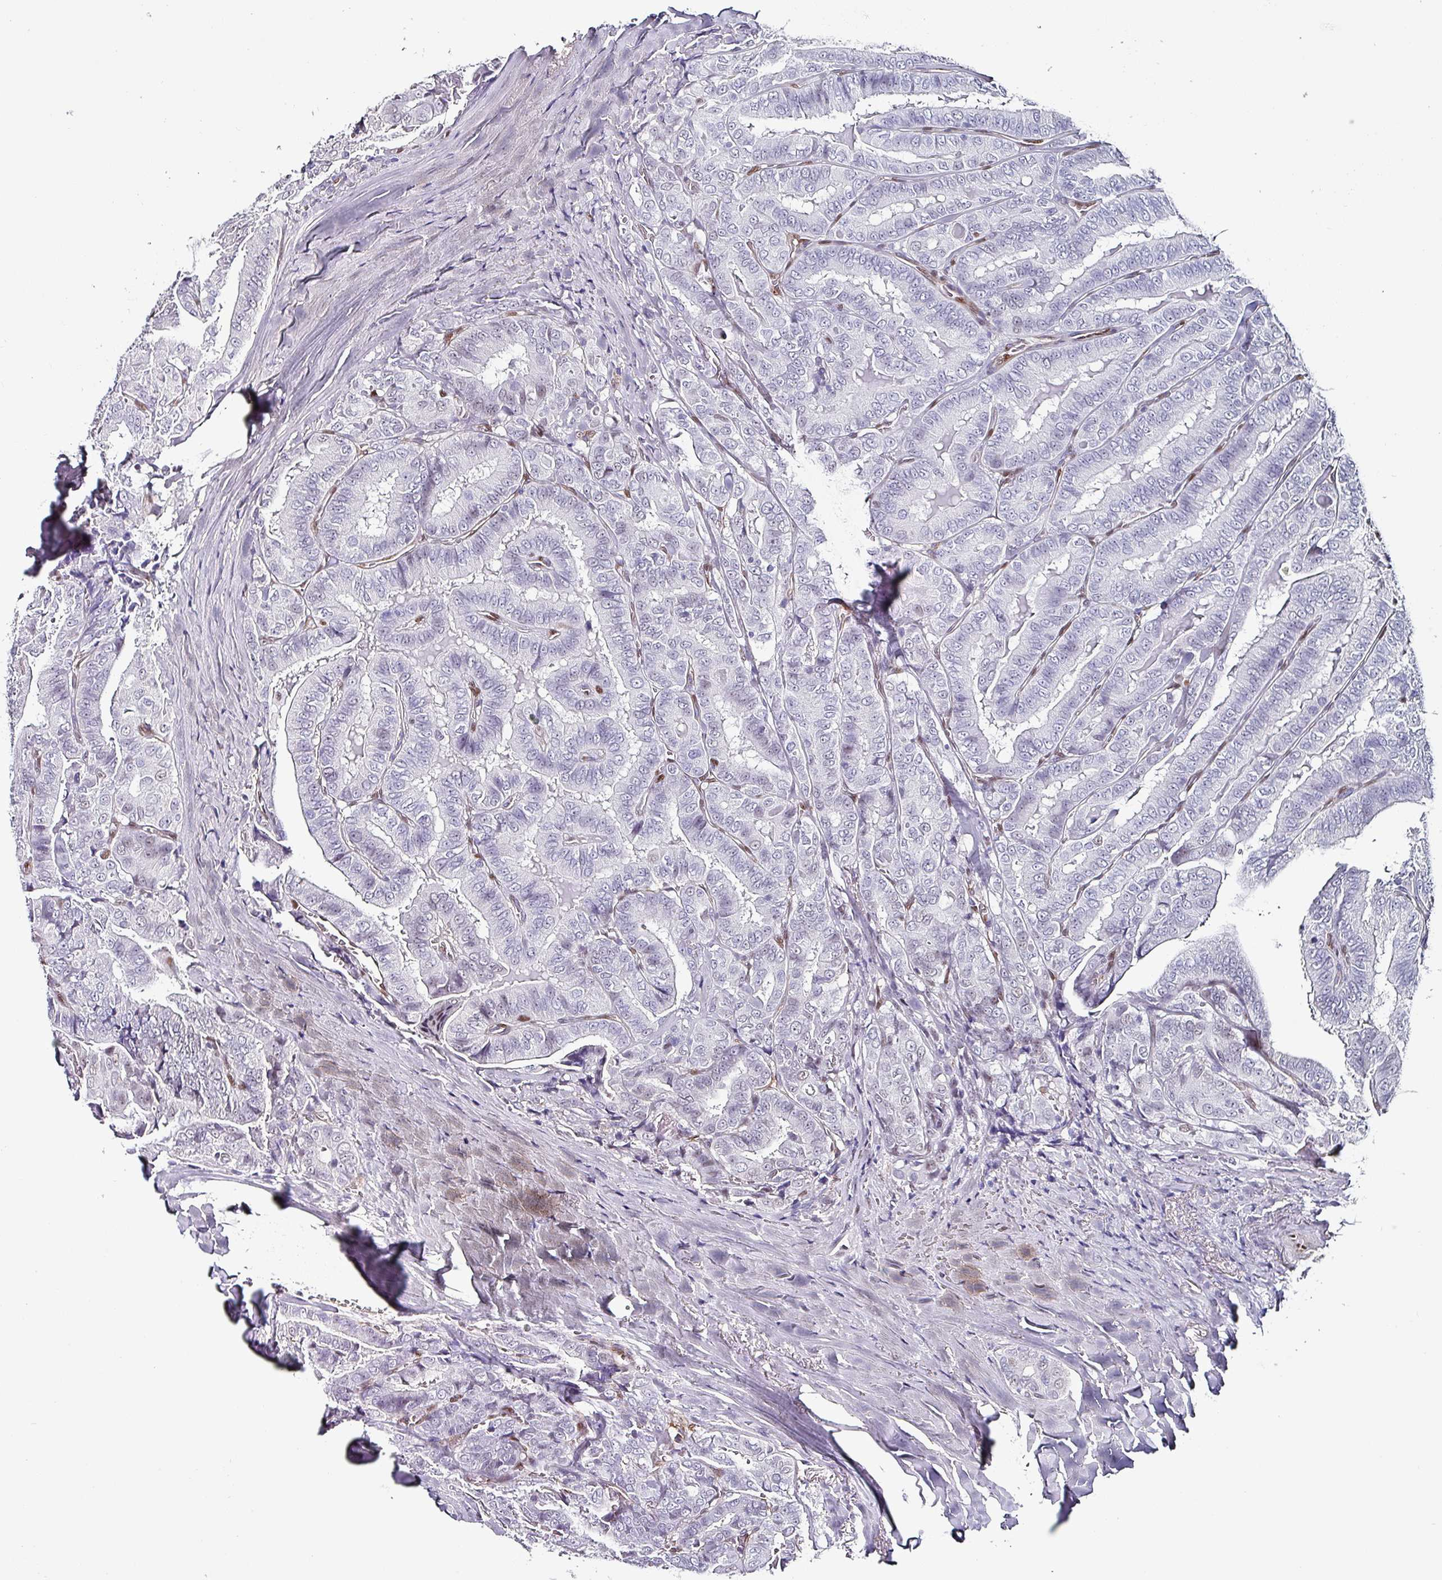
{"staining": {"intensity": "negative", "quantity": "none", "location": "none"}, "tissue": "thyroid cancer", "cell_type": "Tumor cells", "image_type": "cancer", "snomed": [{"axis": "morphology", "description": "Papillary adenocarcinoma, NOS"}, {"axis": "topography", "description": "Thyroid gland"}], "caption": "Immunohistochemical staining of human thyroid cancer (papillary adenocarcinoma) reveals no significant staining in tumor cells.", "gene": "ZNF816-ZNF321P", "patient": {"sex": "male", "age": 61}}